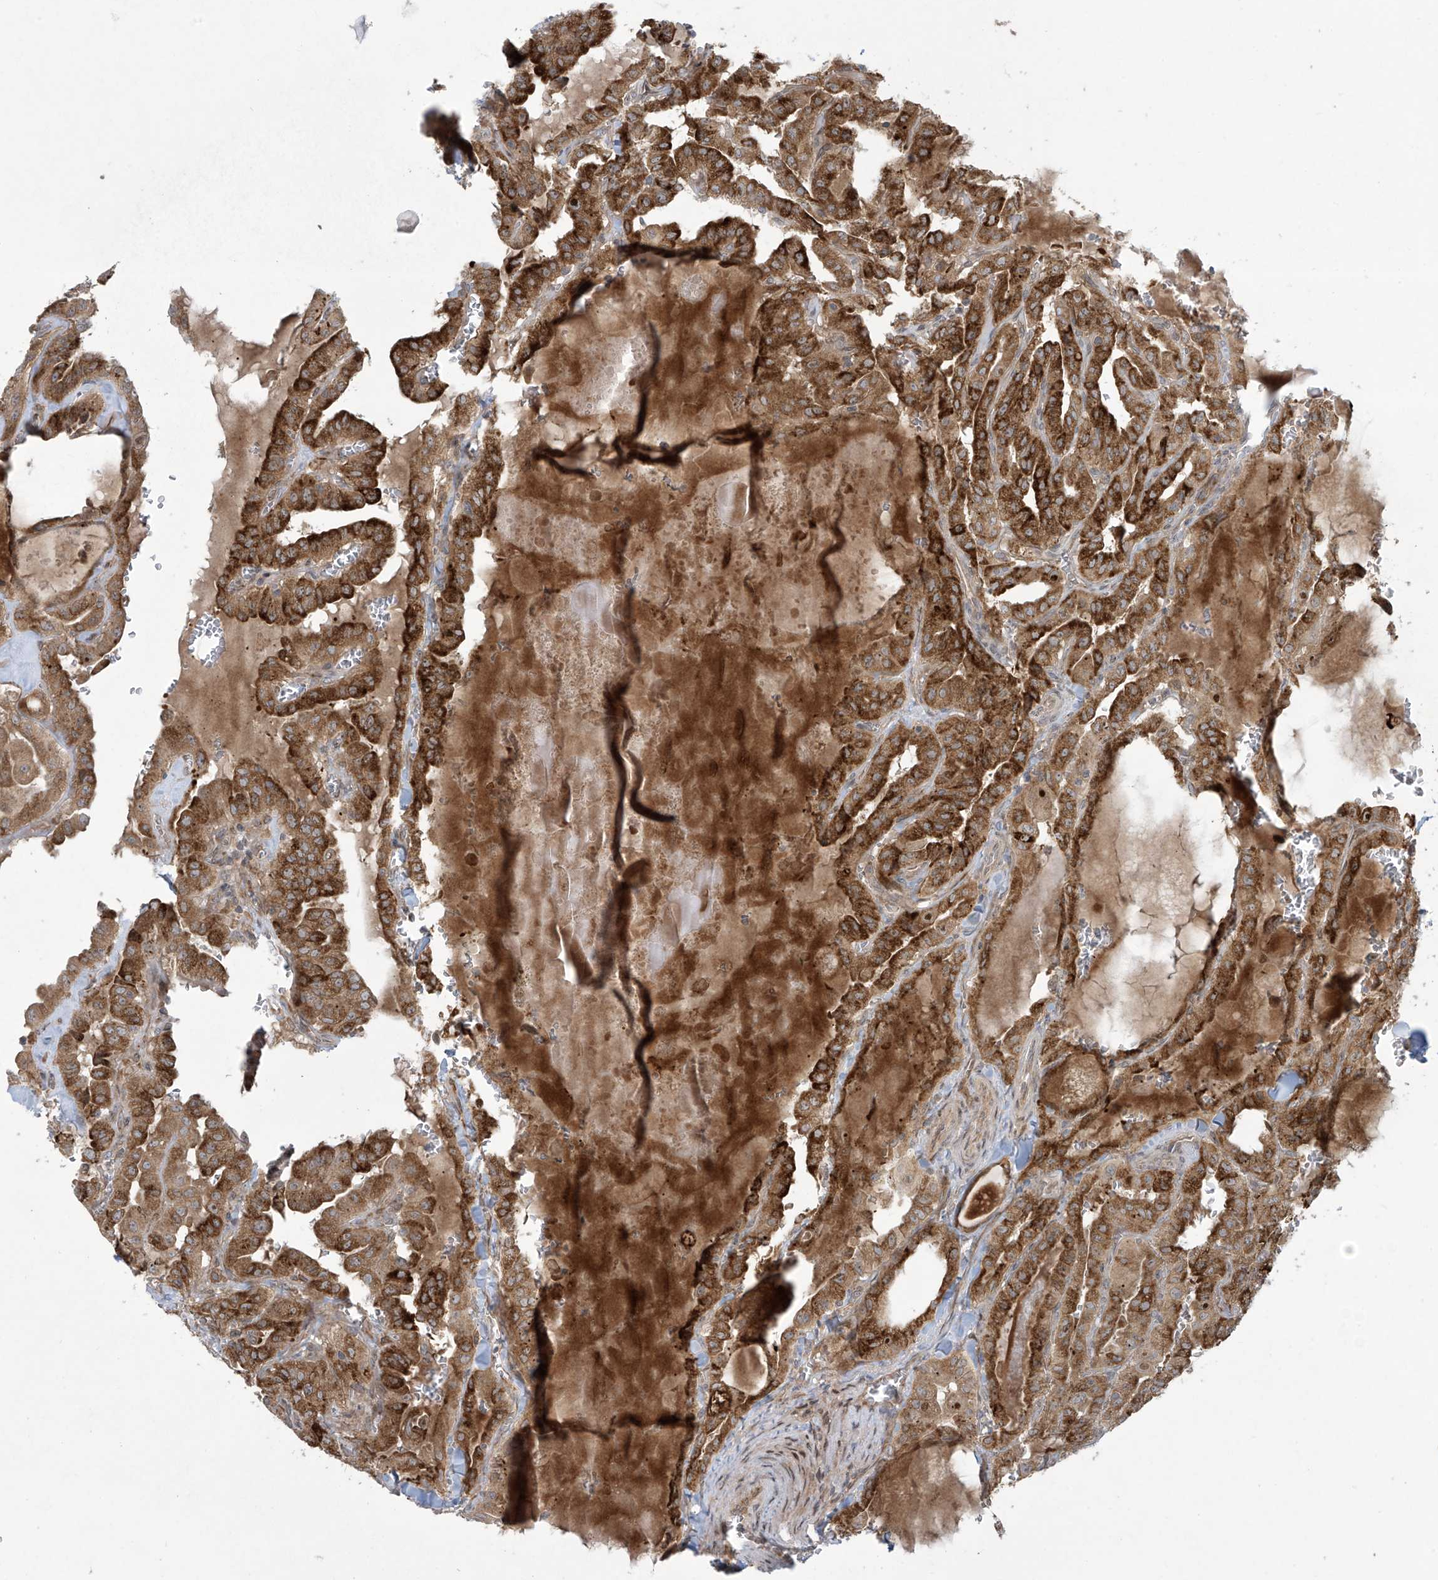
{"staining": {"intensity": "strong", "quantity": ">75%", "location": "cytoplasmic/membranous"}, "tissue": "thyroid cancer", "cell_type": "Tumor cells", "image_type": "cancer", "snomed": [{"axis": "morphology", "description": "Papillary adenocarcinoma, NOS"}, {"axis": "topography", "description": "Thyroid gland"}], "caption": "Thyroid cancer stained for a protein (brown) shows strong cytoplasmic/membranous positive positivity in about >75% of tumor cells.", "gene": "PPAT", "patient": {"sex": "male", "age": 52}}